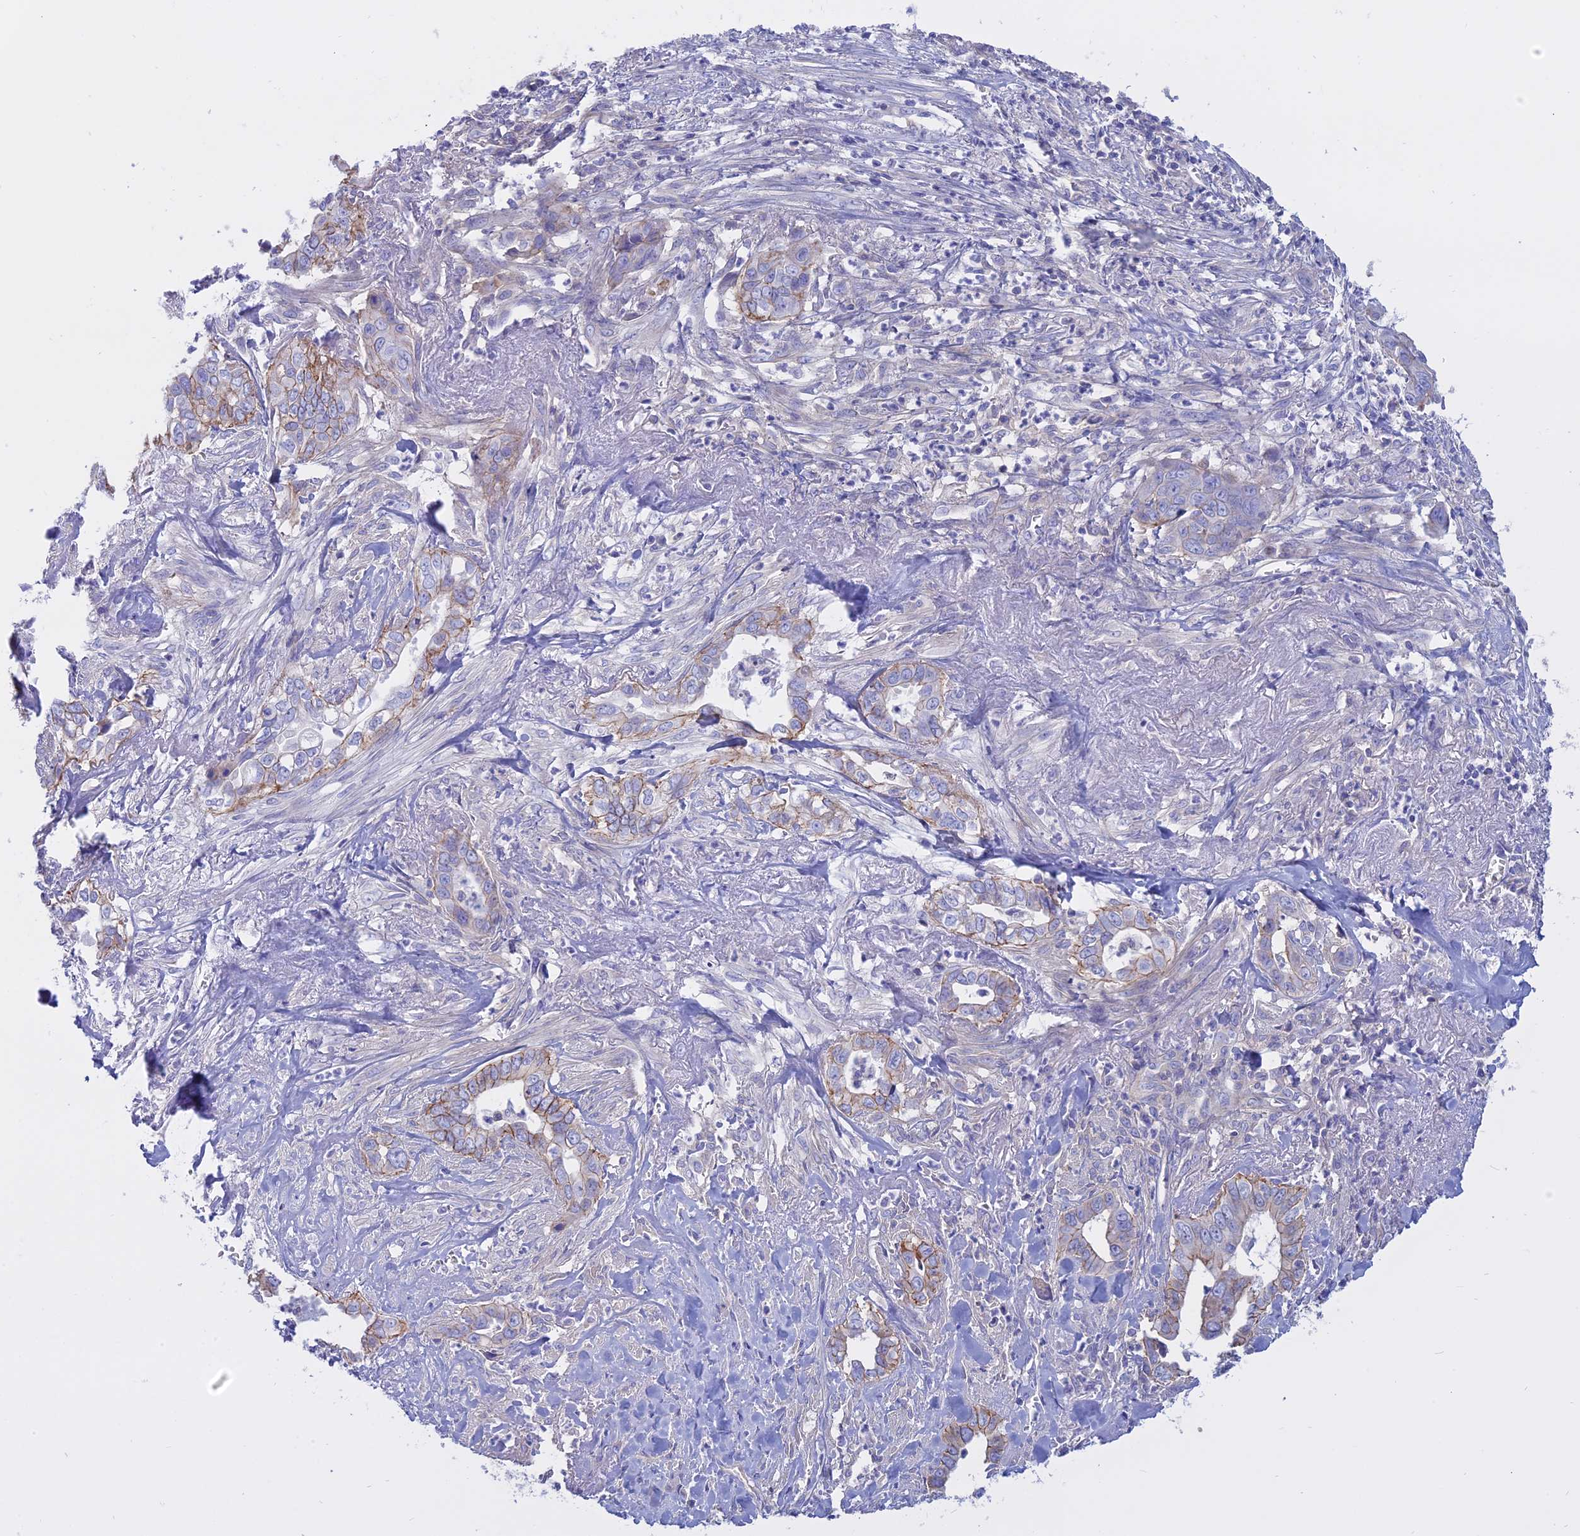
{"staining": {"intensity": "moderate", "quantity": "<25%", "location": "cytoplasmic/membranous"}, "tissue": "liver cancer", "cell_type": "Tumor cells", "image_type": "cancer", "snomed": [{"axis": "morphology", "description": "Cholangiocarcinoma"}, {"axis": "topography", "description": "Liver"}], "caption": "Brown immunohistochemical staining in human liver cancer (cholangiocarcinoma) displays moderate cytoplasmic/membranous positivity in approximately <25% of tumor cells. The protein of interest is shown in brown color, while the nuclei are stained blue.", "gene": "AHCYL1", "patient": {"sex": "female", "age": 79}}